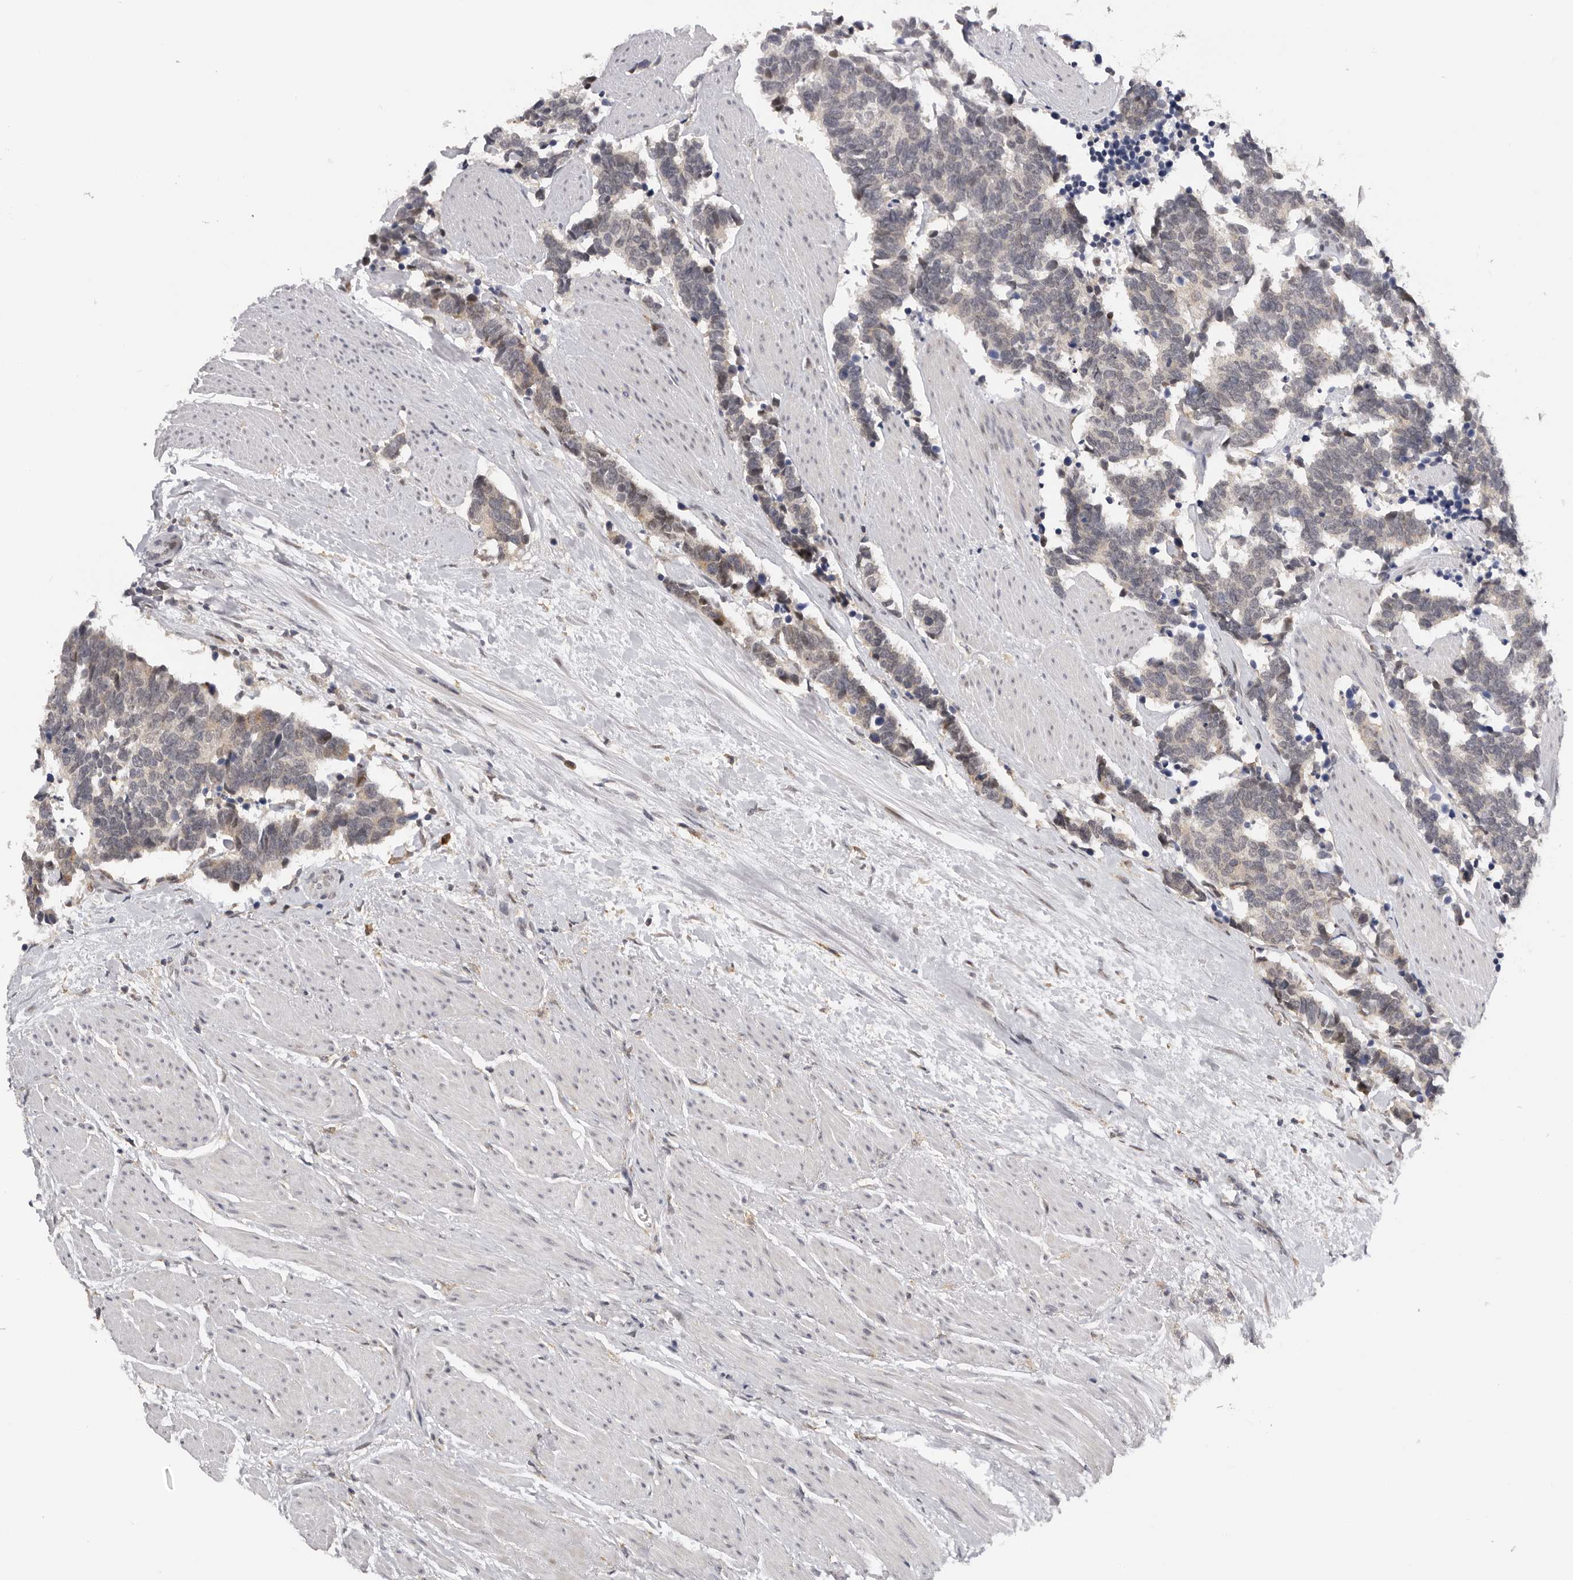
{"staining": {"intensity": "negative", "quantity": "none", "location": "none"}, "tissue": "carcinoid", "cell_type": "Tumor cells", "image_type": "cancer", "snomed": [{"axis": "morphology", "description": "Carcinoma, NOS"}, {"axis": "morphology", "description": "Carcinoid, malignant, NOS"}, {"axis": "topography", "description": "Urinary bladder"}], "caption": "This is an immunohistochemistry photomicrograph of human malignant carcinoid. There is no positivity in tumor cells.", "gene": "KIF2B", "patient": {"sex": "male", "age": 57}}